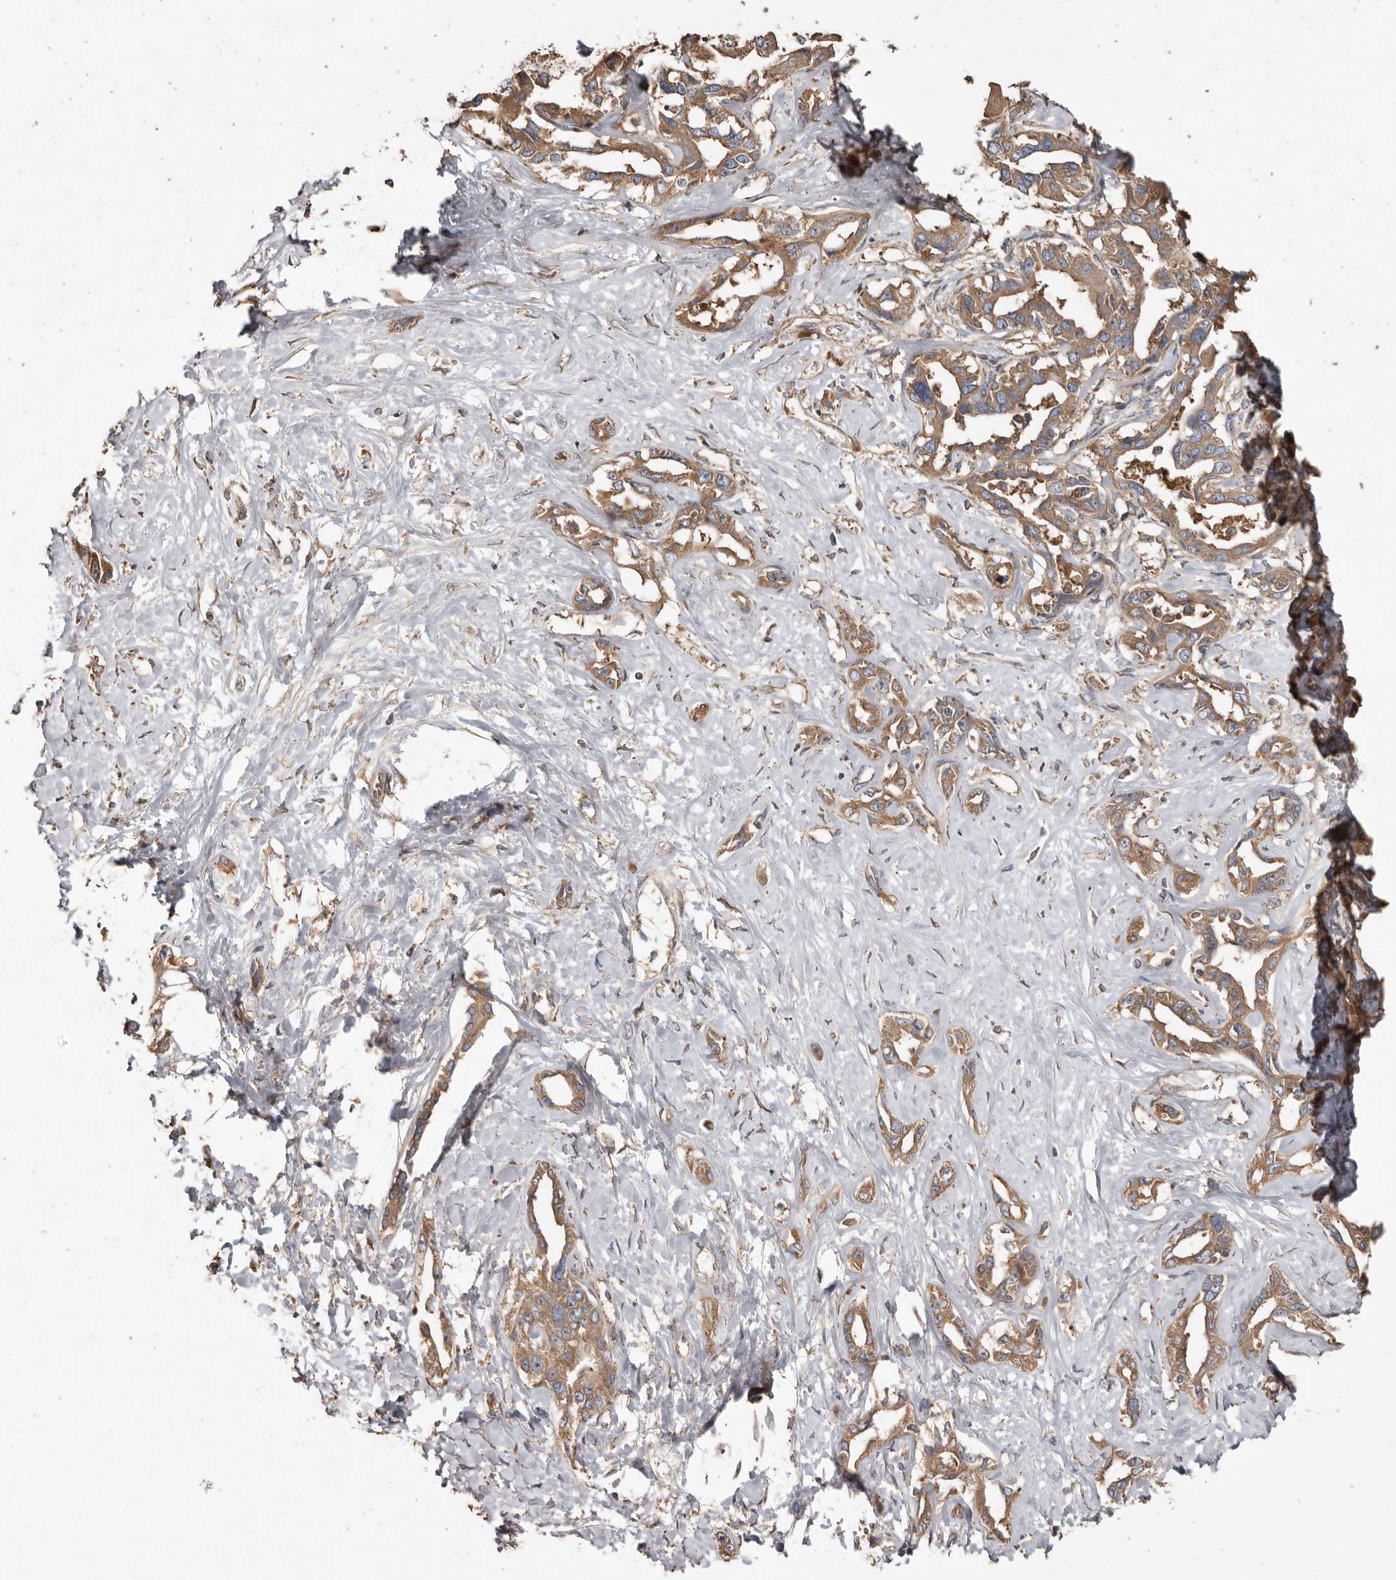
{"staining": {"intensity": "moderate", "quantity": ">75%", "location": "cytoplasmic/membranous"}, "tissue": "liver cancer", "cell_type": "Tumor cells", "image_type": "cancer", "snomed": [{"axis": "morphology", "description": "Cholangiocarcinoma"}, {"axis": "topography", "description": "Liver"}], "caption": "Cholangiocarcinoma (liver) stained for a protein demonstrates moderate cytoplasmic/membranous positivity in tumor cells.", "gene": "FLCN", "patient": {"sex": "male", "age": 59}}